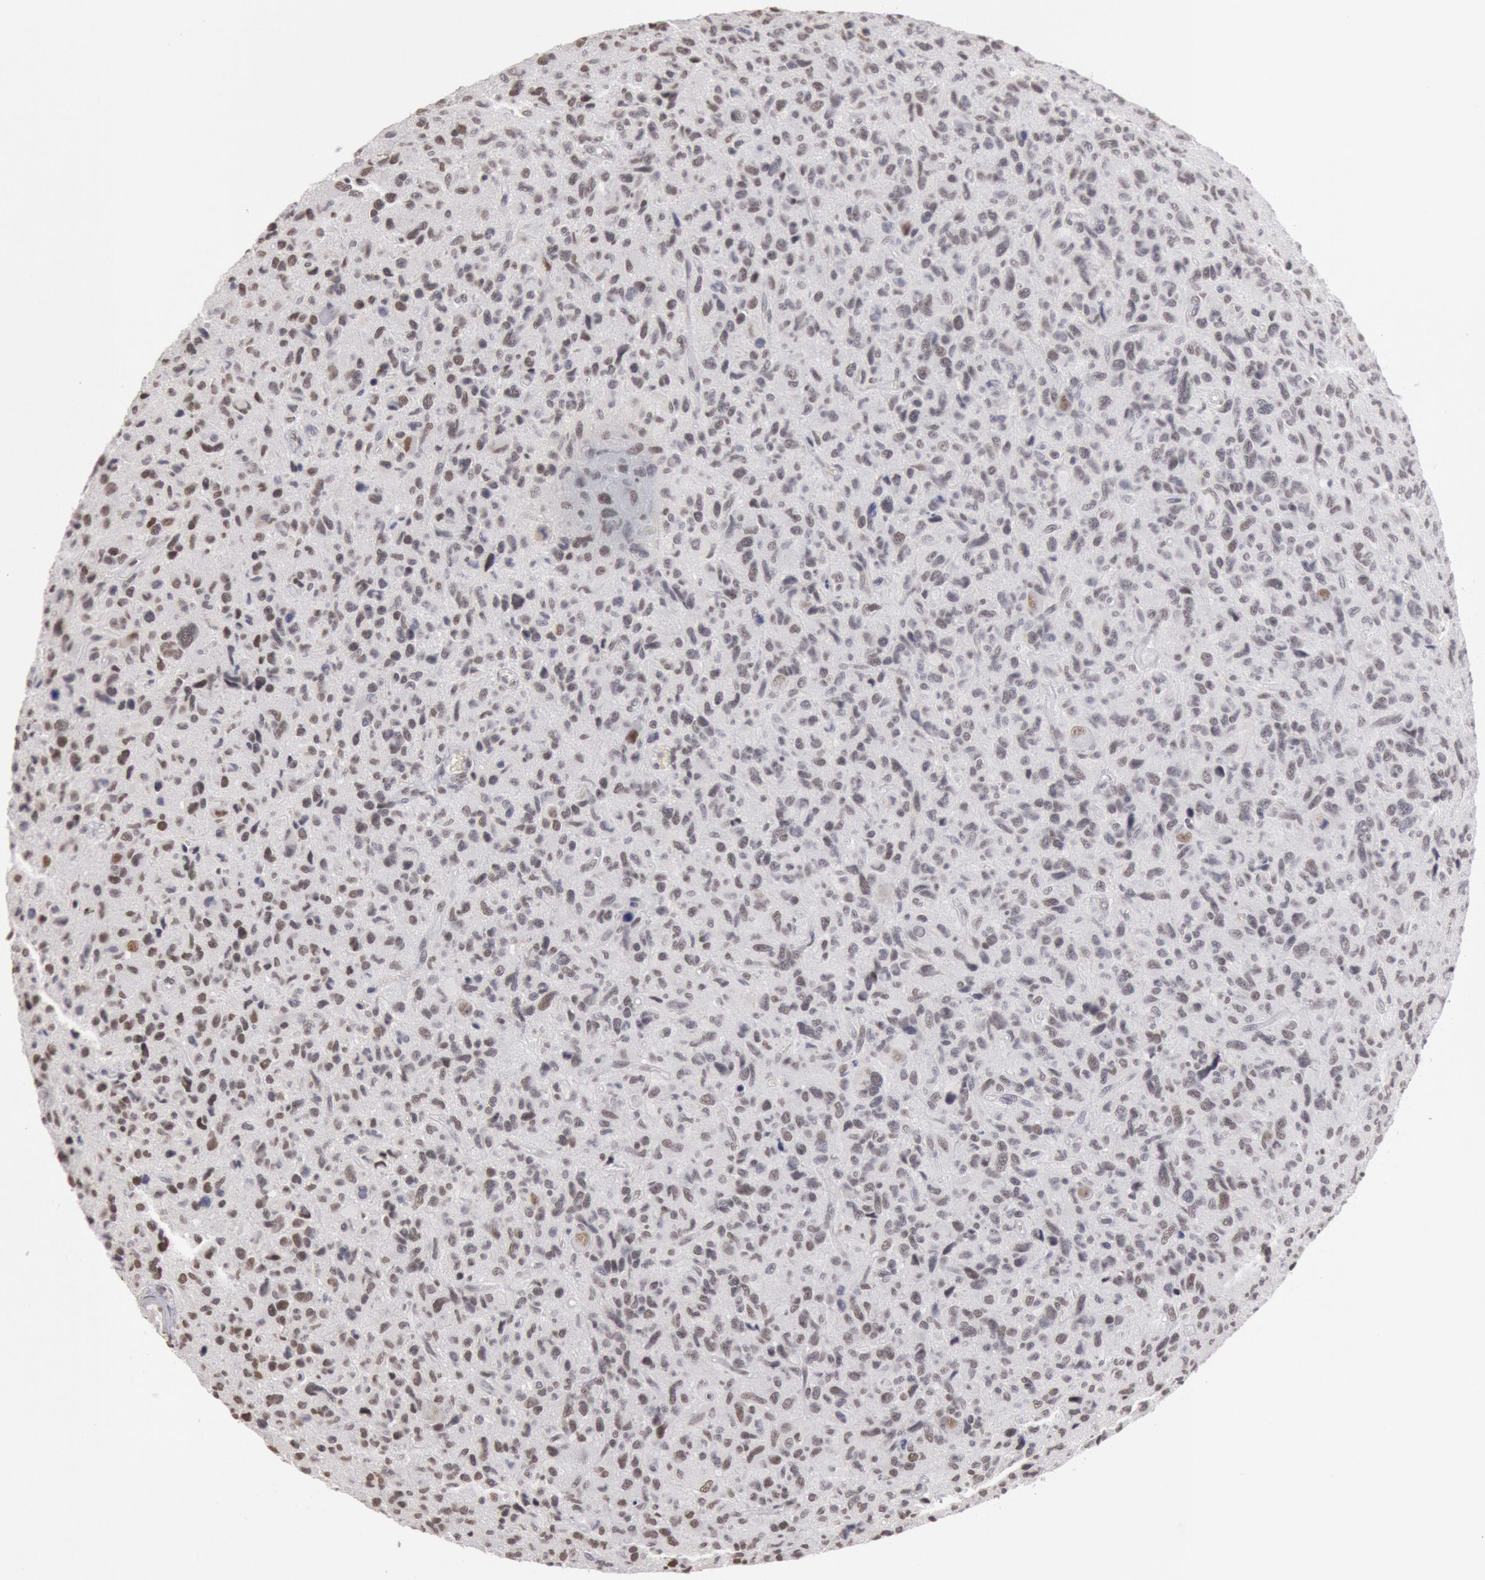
{"staining": {"intensity": "strong", "quantity": ">75%", "location": "nuclear"}, "tissue": "glioma", "cell_type": "Tumor cells", "image_type": "cancer", "snomed": [{"axis": "morphology", "description": "Glioma, malignant, High grade"}, {"axis": "topography", "description": "Brain"}], "caption": "A brown stain shows strong nuclear positivity of a protein in glioma tumor cells.", "gene": "ESS2", "patient": {"sex": "female", "age": 60}}